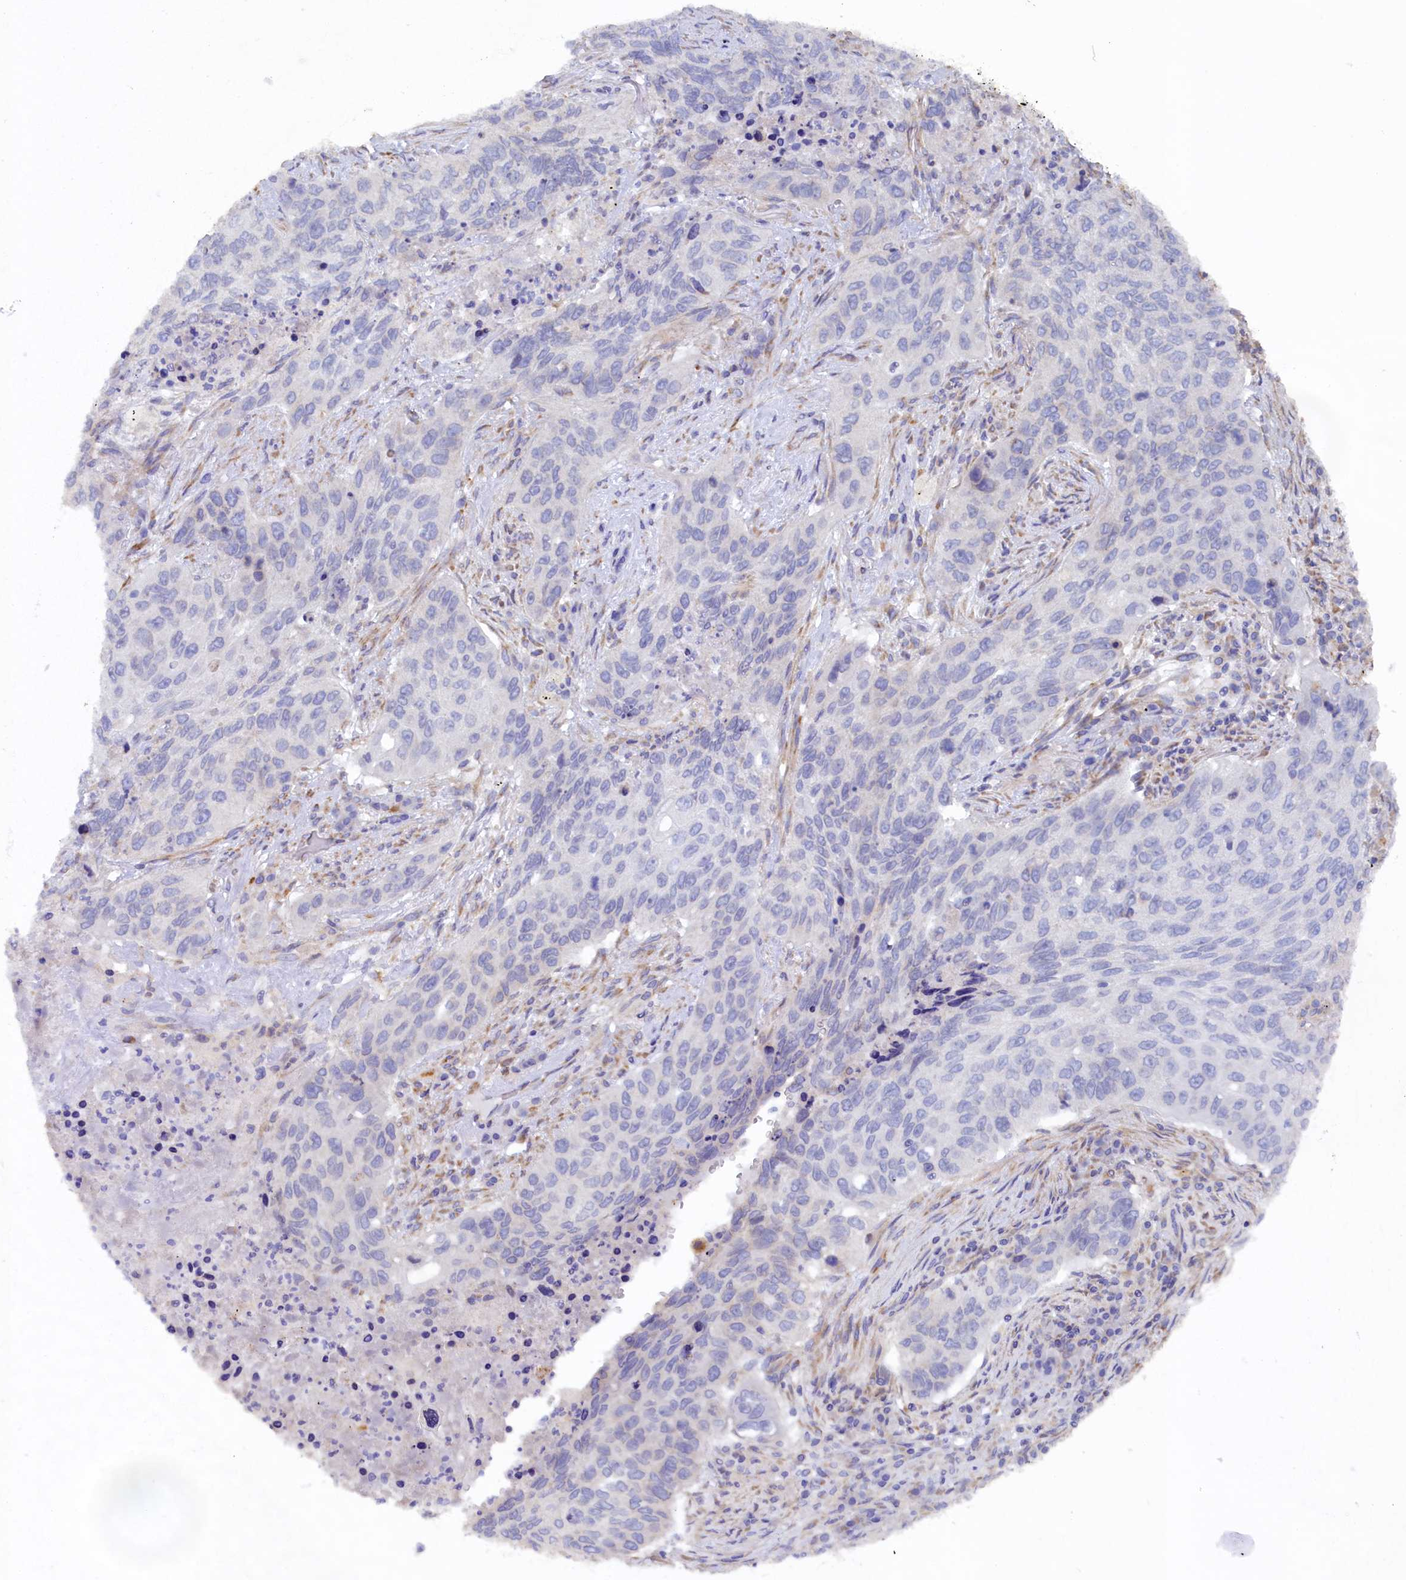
{"staining": {"intensity": "negative", "quantity": "none", "location": "none"}, "tissue": "lung cancer", "cell_type": "Tumor cells", "image_type": "cancer", "snomed": [{"axis": "morphology", "description": "Squamous cell carcinoma, NOS"}, {"axis": "topography", "description": "Lung"}], "caption": "A high-resolution micrograph shows immunohistochemistry (IHC) staining of lung squamous cell carcinoma, which exhibits no significant expression in tumor cells.", "gene": "POGLUT3", "patient": {"sex": "female", "age": 63}}